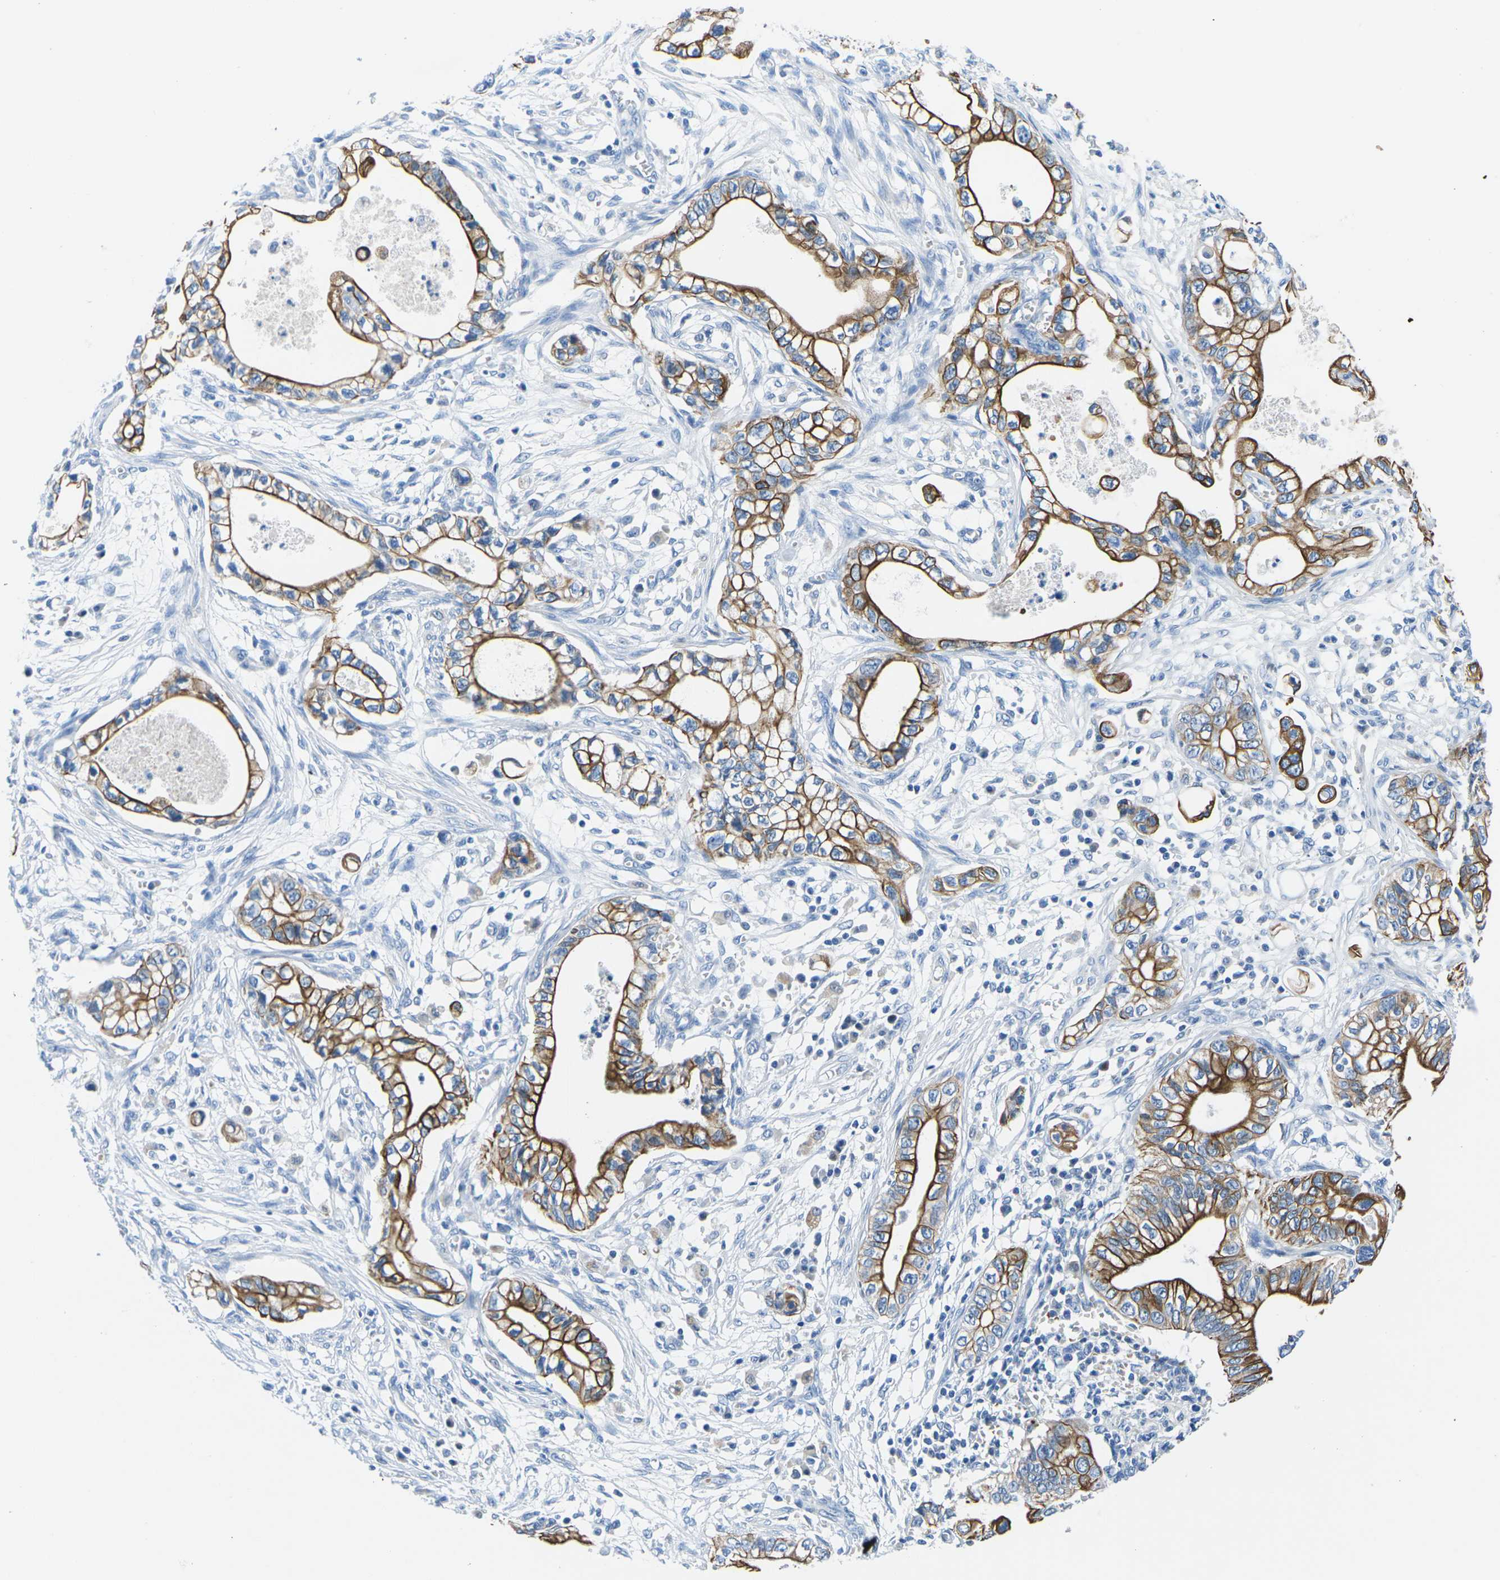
{"staining": {"intensity": "strong", "quantity": ">75%", "location": "cytoplasmic/membranous"}, "tissue": "pancreatic cancer", "cell_type": "Tumor cells", "image_type": "cancer", "snomed": [{"axis": "morphology", "description": "Adenocarcinoma, NOS"}, {"axis": "topography", "description": "Pancreas"}], "caption": "An immunohistochemistry (IHC) histopathology image of tumor tissue is shown. Protein staining in brown shows strong cytoplasmic/membranous positivity in pancreatic adenocarcinoma within tumor cells.", "gene": "TM6SF1", "patient": {"sex": "male", "age": 56}}